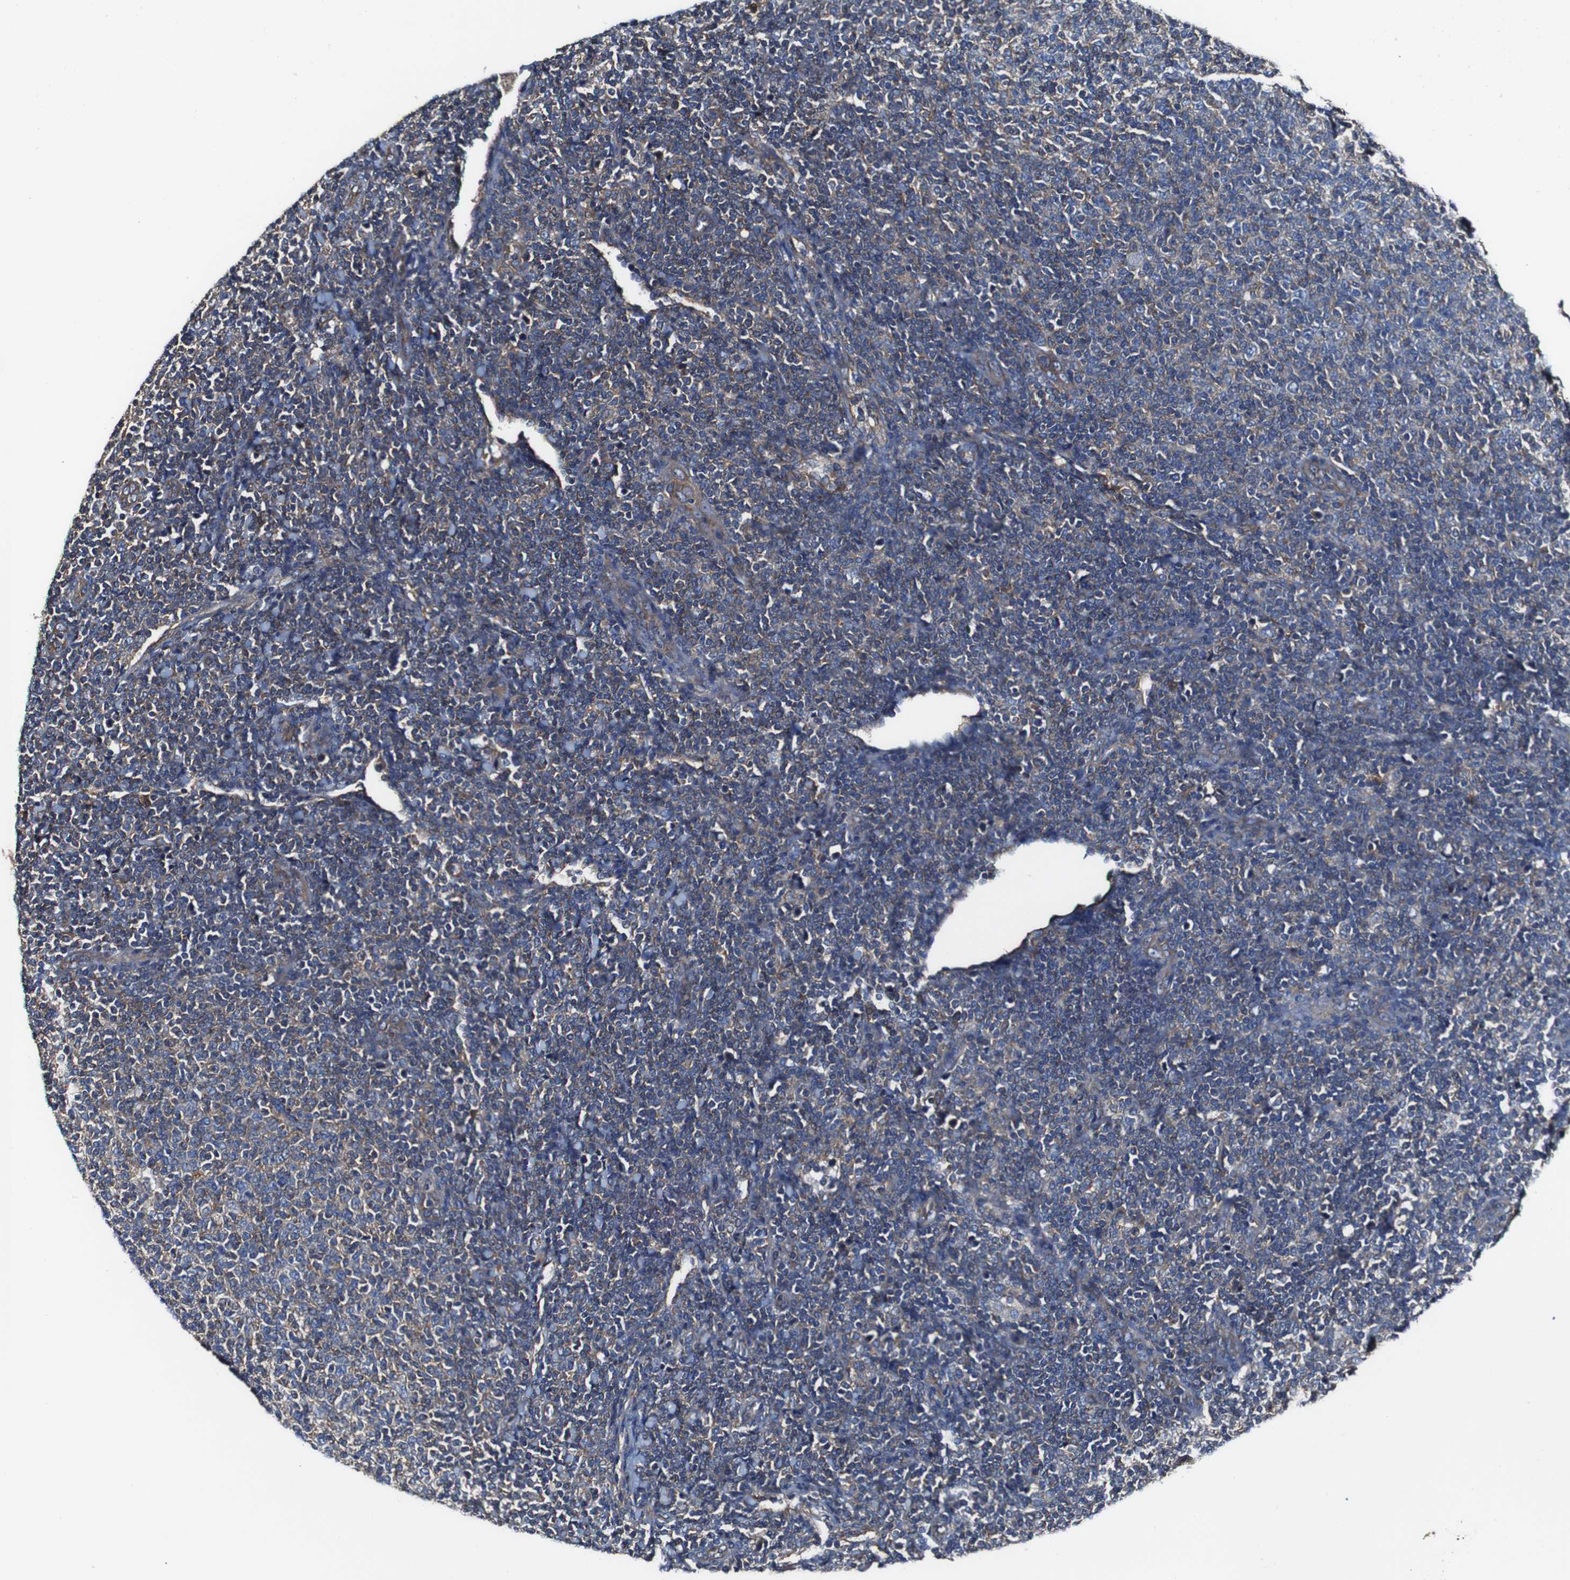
{"staining": {"intensity": "moderate", "quantity": "25%-75%", "location": "cytoplasmic/membranous"}, "tissue": "lymphoma", "cell_type": "Tumor cells", "image_type": "cancer", "snomed": [{"axis": "morphology", "description": "Malignant lymphoma, non-Hodgkin's type, Low grade"}, {"axis": "topography", "description": "Lymph node"}], "caption": "Immunohistochemical staining of human lymphoma exhibits moderate cytoplasmic/membranous protein expression in approximately 25%-75% of tumor cells.", "gene": "CSF1R", "patient": {"sex": "male", "age": 66}}